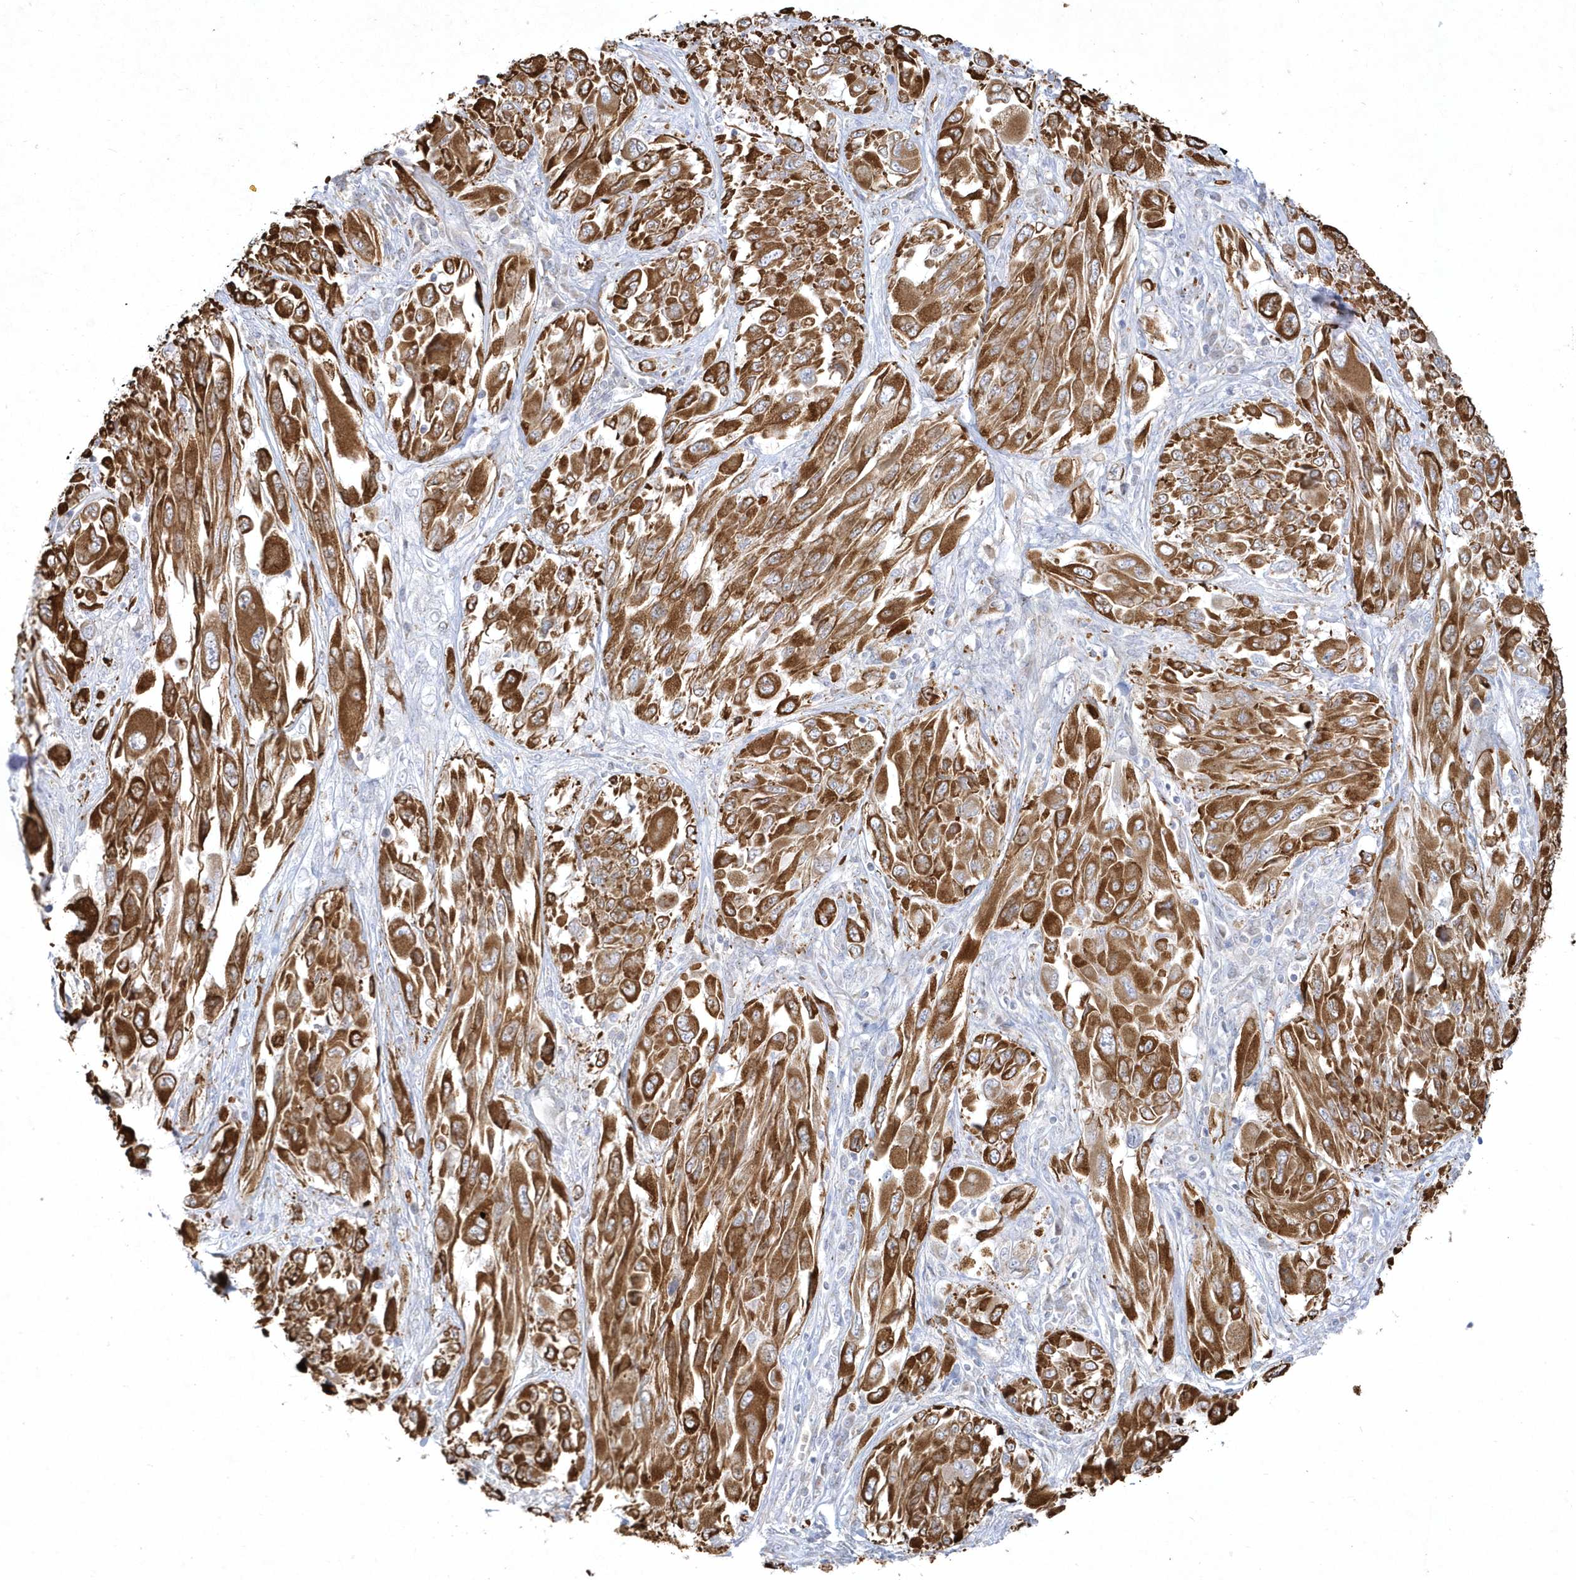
{"staining": {"intensity": "strong", "quantity": ">75%", "location": "cytoplasmic/membranous"}, "tissue": "melanoma", "cell_type": "Tumor cells", "image_type": "cancer", "snomed": [{"axis": "morphology", "description": "Malignant melanoma, NOS"}, {"axis": "topography", "description": "Skin"}], "caption": "High-magnification brightfield microscopy of malignant melanoma stained with DAB (brown) and counterstained with hematoxylin (blue). tumor cells exhibit strong cytoplasmic/membranous expression is present in about>75% of cells.", "gene": "LARS1", "patient": {"sex": "female", "age": 91}}